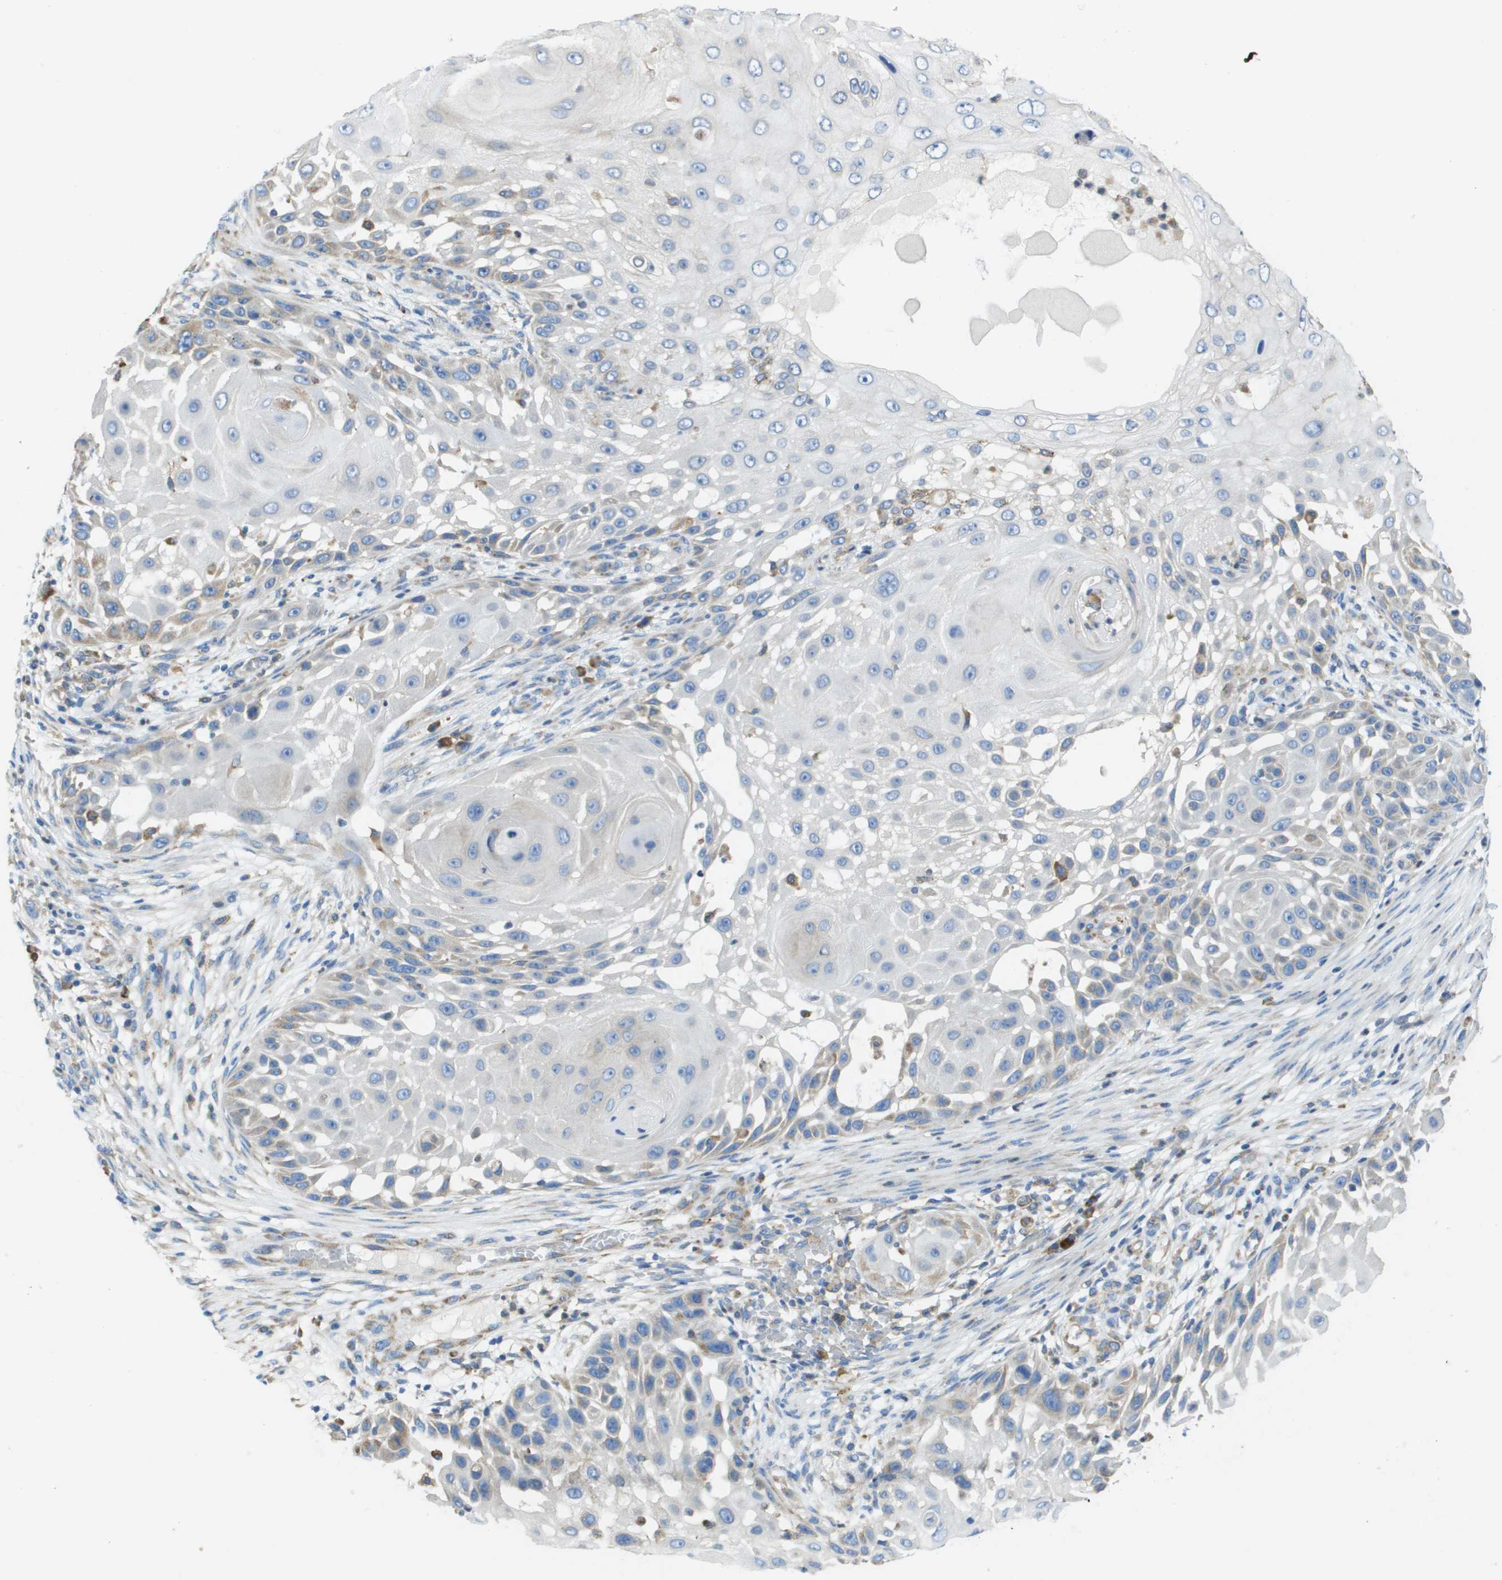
{"staining": {"intensity": "negative", "quantity": "none", "location": "none"}, "tissue": "skin cancer", "cell_type": "Tumor cells", "image_type": "cancer", "snomed": [{"axis": "morphology", "description": "Squamous cell carcinoma, NOS"}, {"axis": "topography", "description": "Skin"}], "caption": "This is an immunohistochemistry histopathology image of skin squamous cell carcinoma. There is no staining in tumor cells.", "gene": "SDR42E1", "patient": {"sex": "female", "age": 44}}